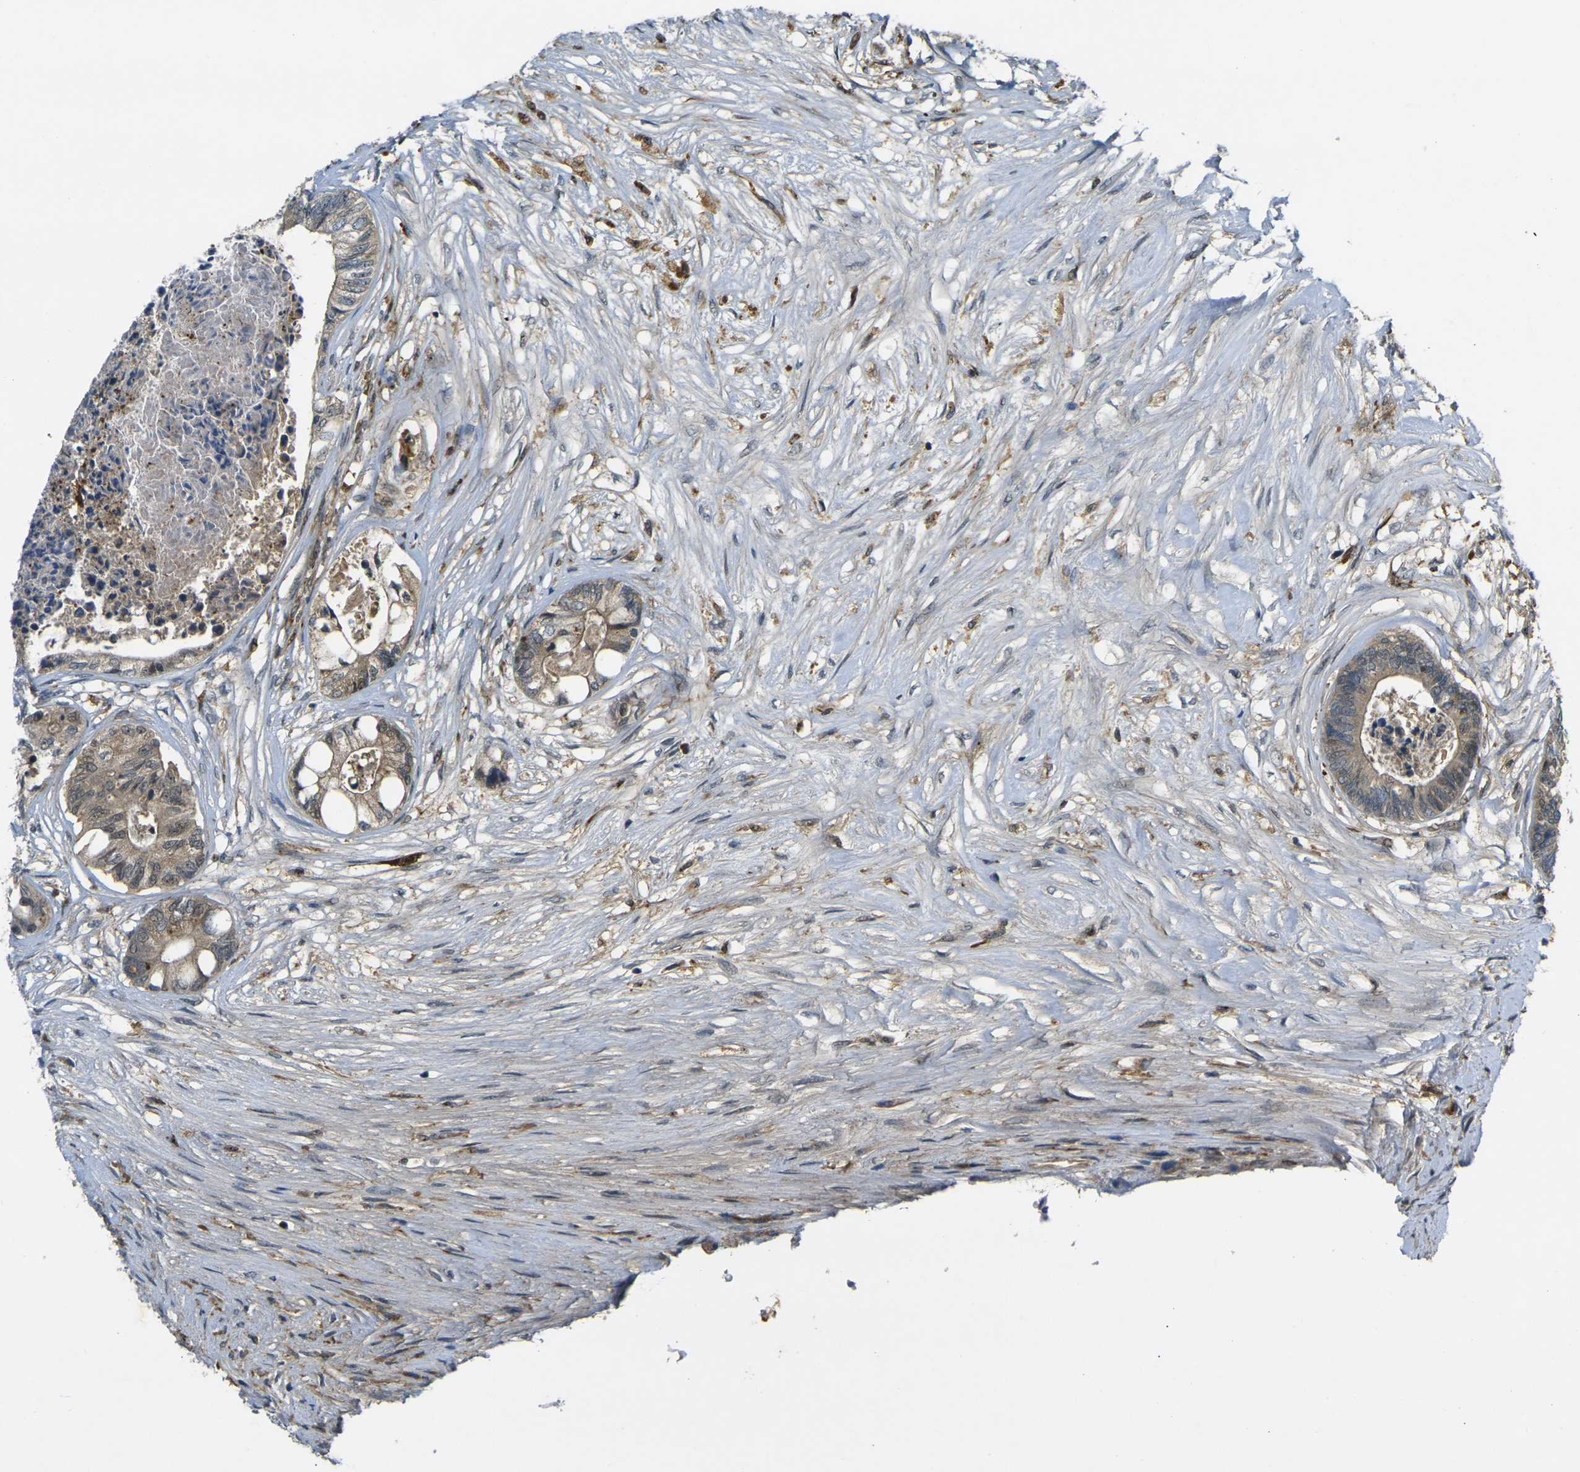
{"staining": {"intensity": "weak", "quantity": ">75%", "location": "cytoplasmic/membranous"}, "tissue": "colorectal cancer", "cell_type": "Tumor cells", "image_type": "cancer", "snomed": [{"axis": "morphology", "description": "Adenocarcinoma, NOS"}, {"axis": "topography", "description": "Rectum"}], "caption": "Human colorectal cancer (adenocarcinoma) stained with a protein marker displays weak staining in tumor cells.", "gene": "PIGL", "patient": {"sex": "male", "age": 63}}